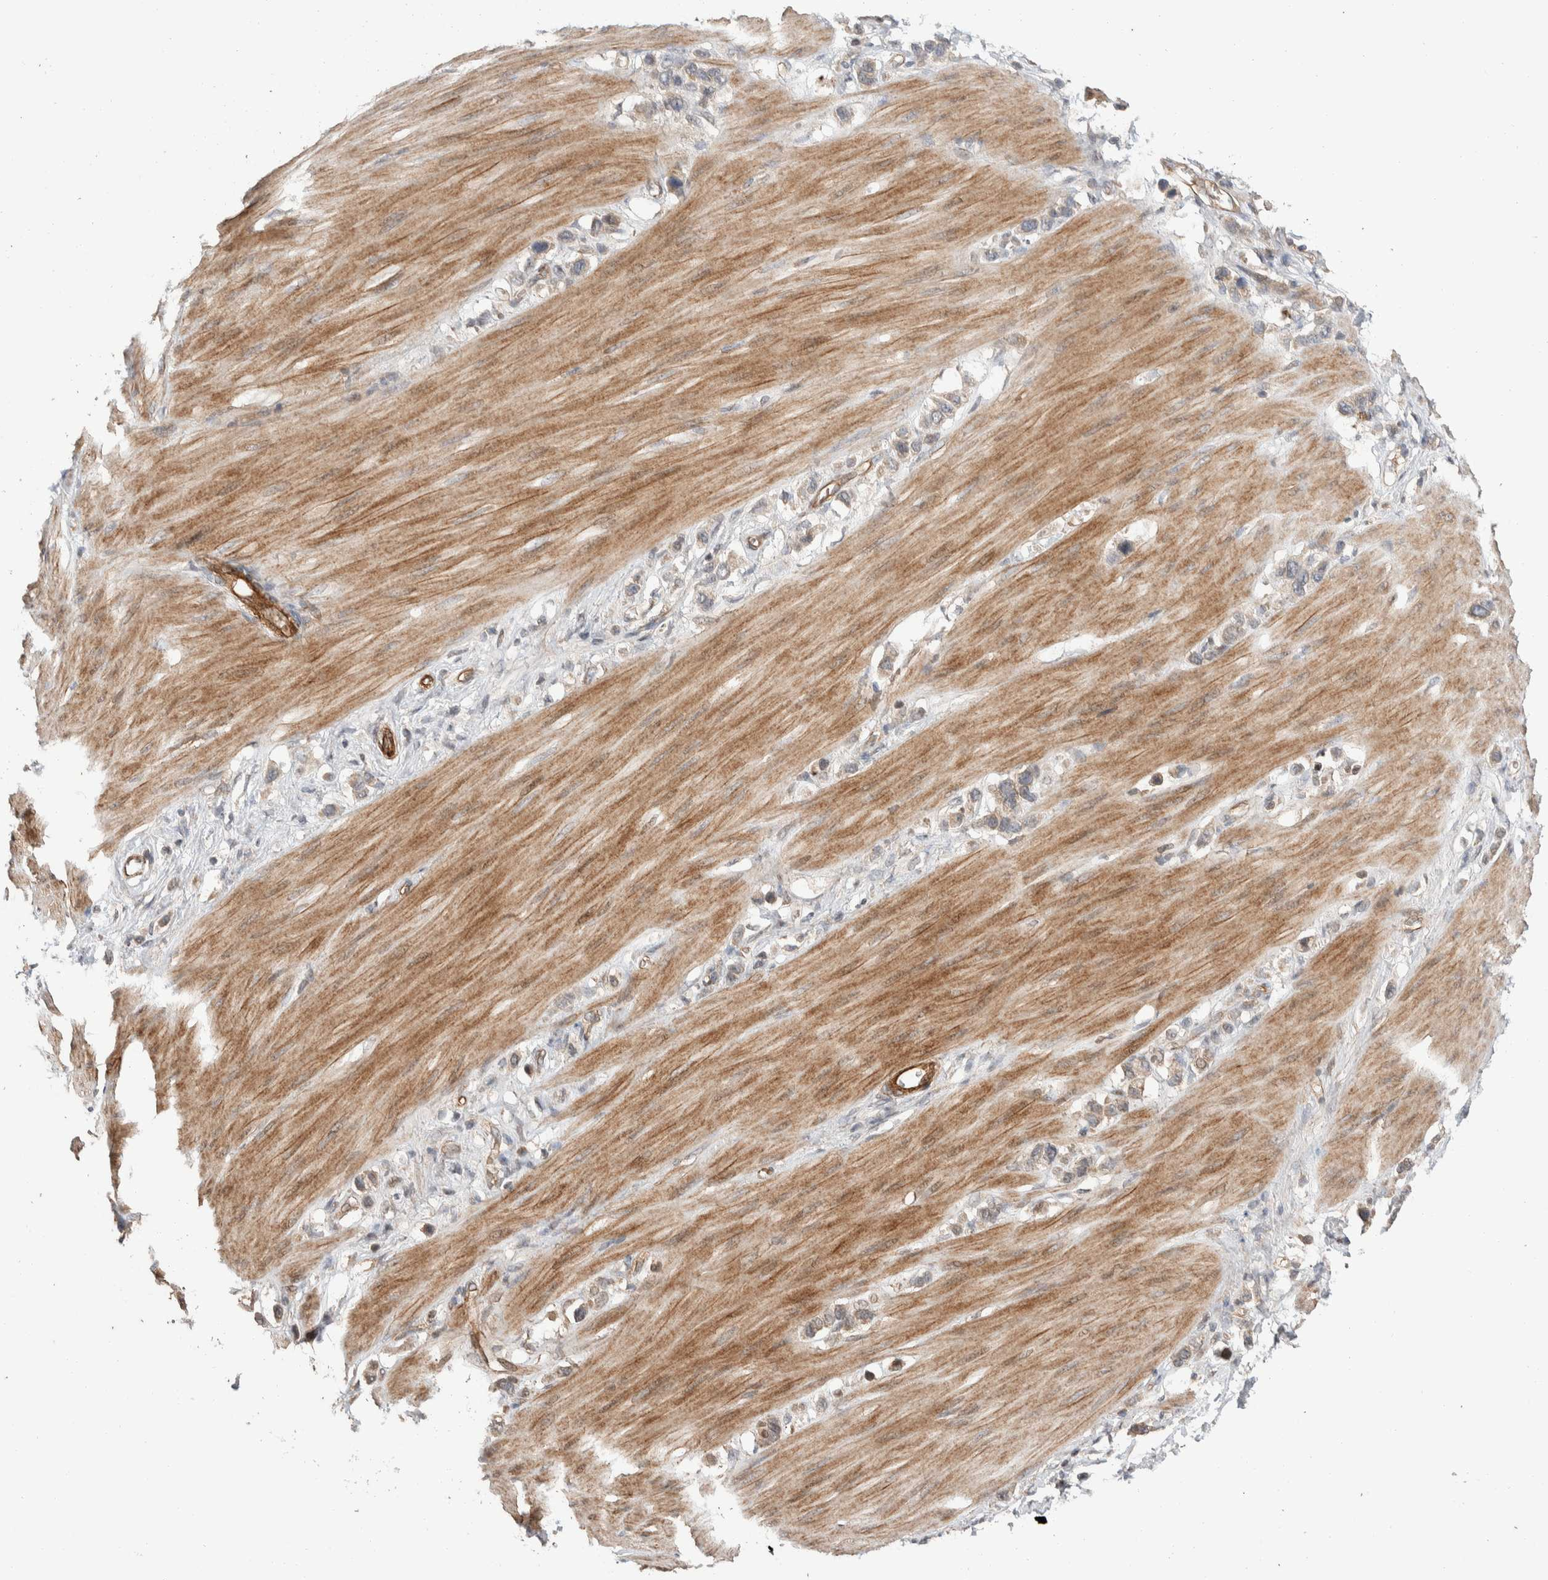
{"staining": {"intensity": "weak", "quantity": ">75%", "location": "cytoplasmic/membranous"}, "tissue": "stomach cancer", "cell_type": "Tumor cells", "image_type": "cancer", "snomed": [{"axis": "morphology", "description": "Adenocarcinoma, NOS"}, {"axis": "topography", "description": "Stomach"}], "caption": "Immunohistochemical staining of human stomach cancer (adenocarcinoma) exhibits weak cytoplasmic/membranous protein expression in about >75% of tumor cells.", "gene": "ERC1", "patient": {"sex": "female", "age": 65}}